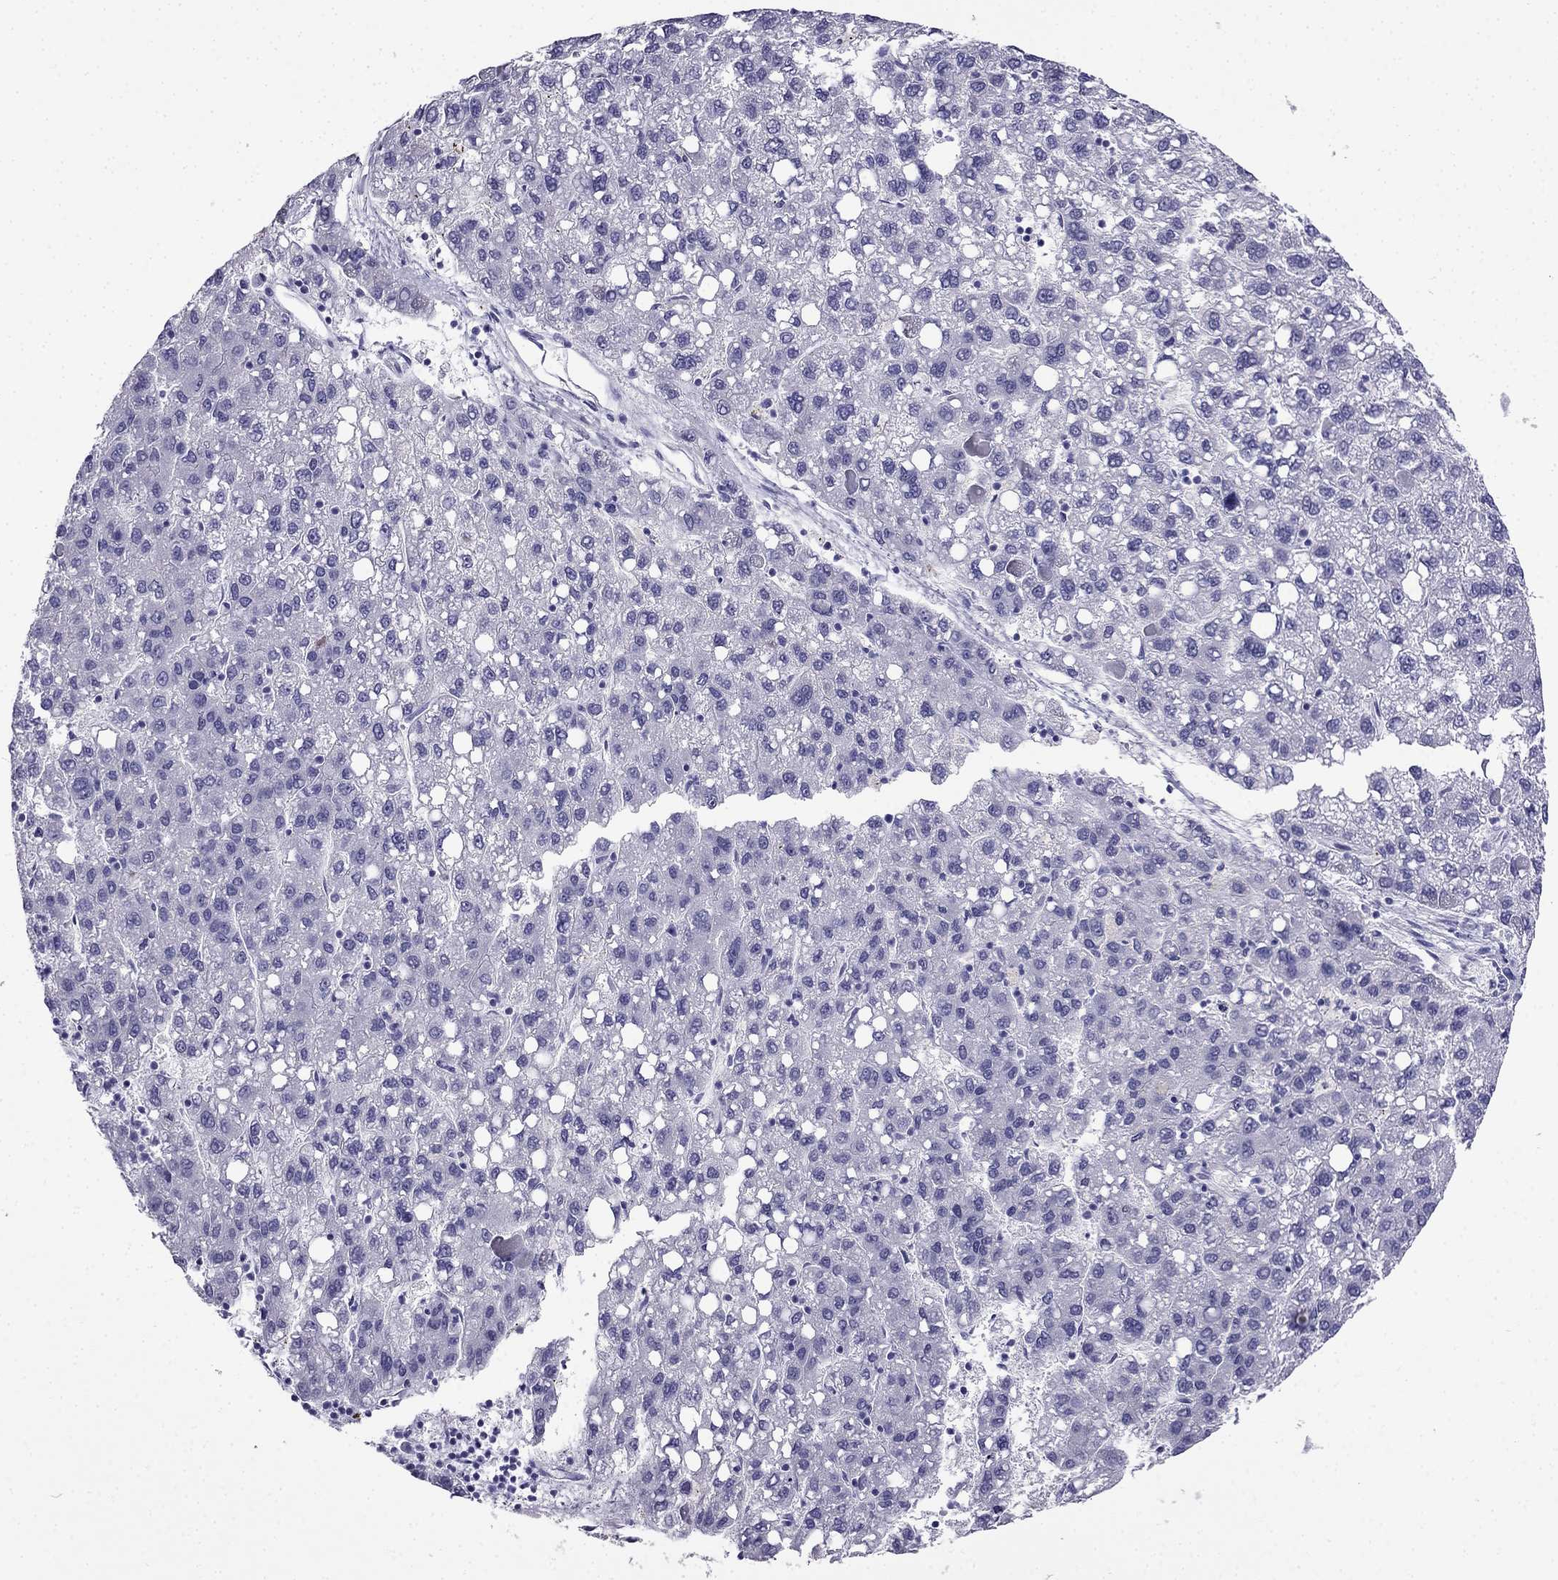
{"staining": {"intensity": "negative", "quantity": "none", "location": "none"}, "tissue": "liver cancer", "cell_type": "Tumor cells", "image_type": "cancer", "snomed": [{"axis": "morphology", "description": "Carcinoma, Hepatocellular, NOS"}, {"axis": "topography", "description": "Liver"}], "caption": "DAB (3,3'-diaminobenzidine) immunohistochemical staining of liver cancer shows no significant expression in tumor cells.", "gene": "CDHR4", "patient": {"sex": "female", "age": 82}}